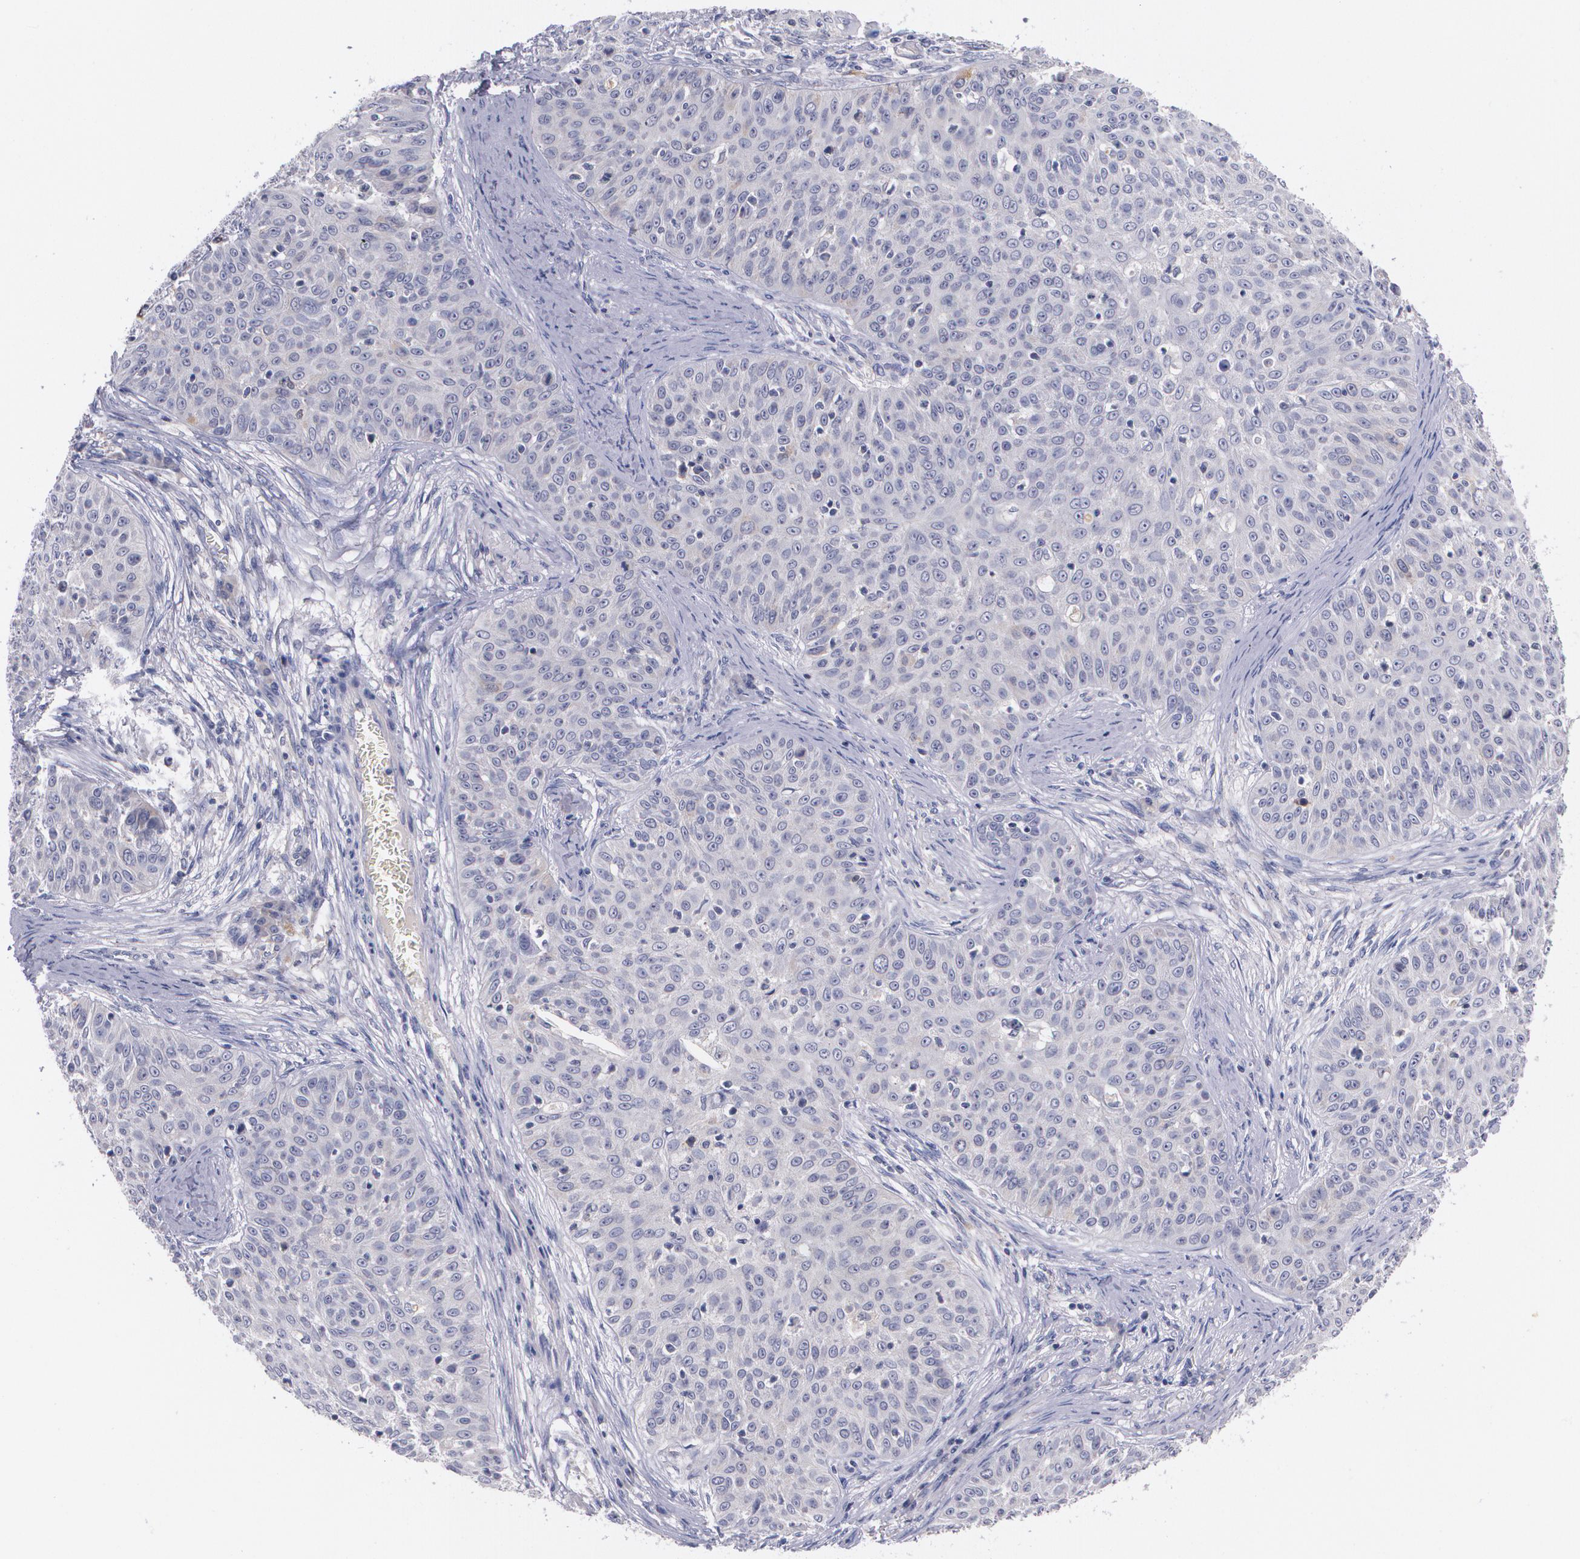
{"staining": {"intensity": "weak", "quantity": "<25%", "location": "cytoplasmic/membranous"}, "tissue": "skin cancer", "cell_type": "Tumor cells", "image_type": "cancer", "snomed": [{"axis": "morphology", "description": "Squamous cell carcinoma, NOS"}, {"axis": "topography", "description": "Skin"}], "caption": "An image of skin cancer (squamous cell carcinoma) stained for a protein demonstrates no brown staining in tumor cells. (DAB (3,3'-diaminobenzidine) immunohistochemistry with hematoxylin counter stain).", "gene": "HMMR", "patient": {"sex": "male", "age": 82}}